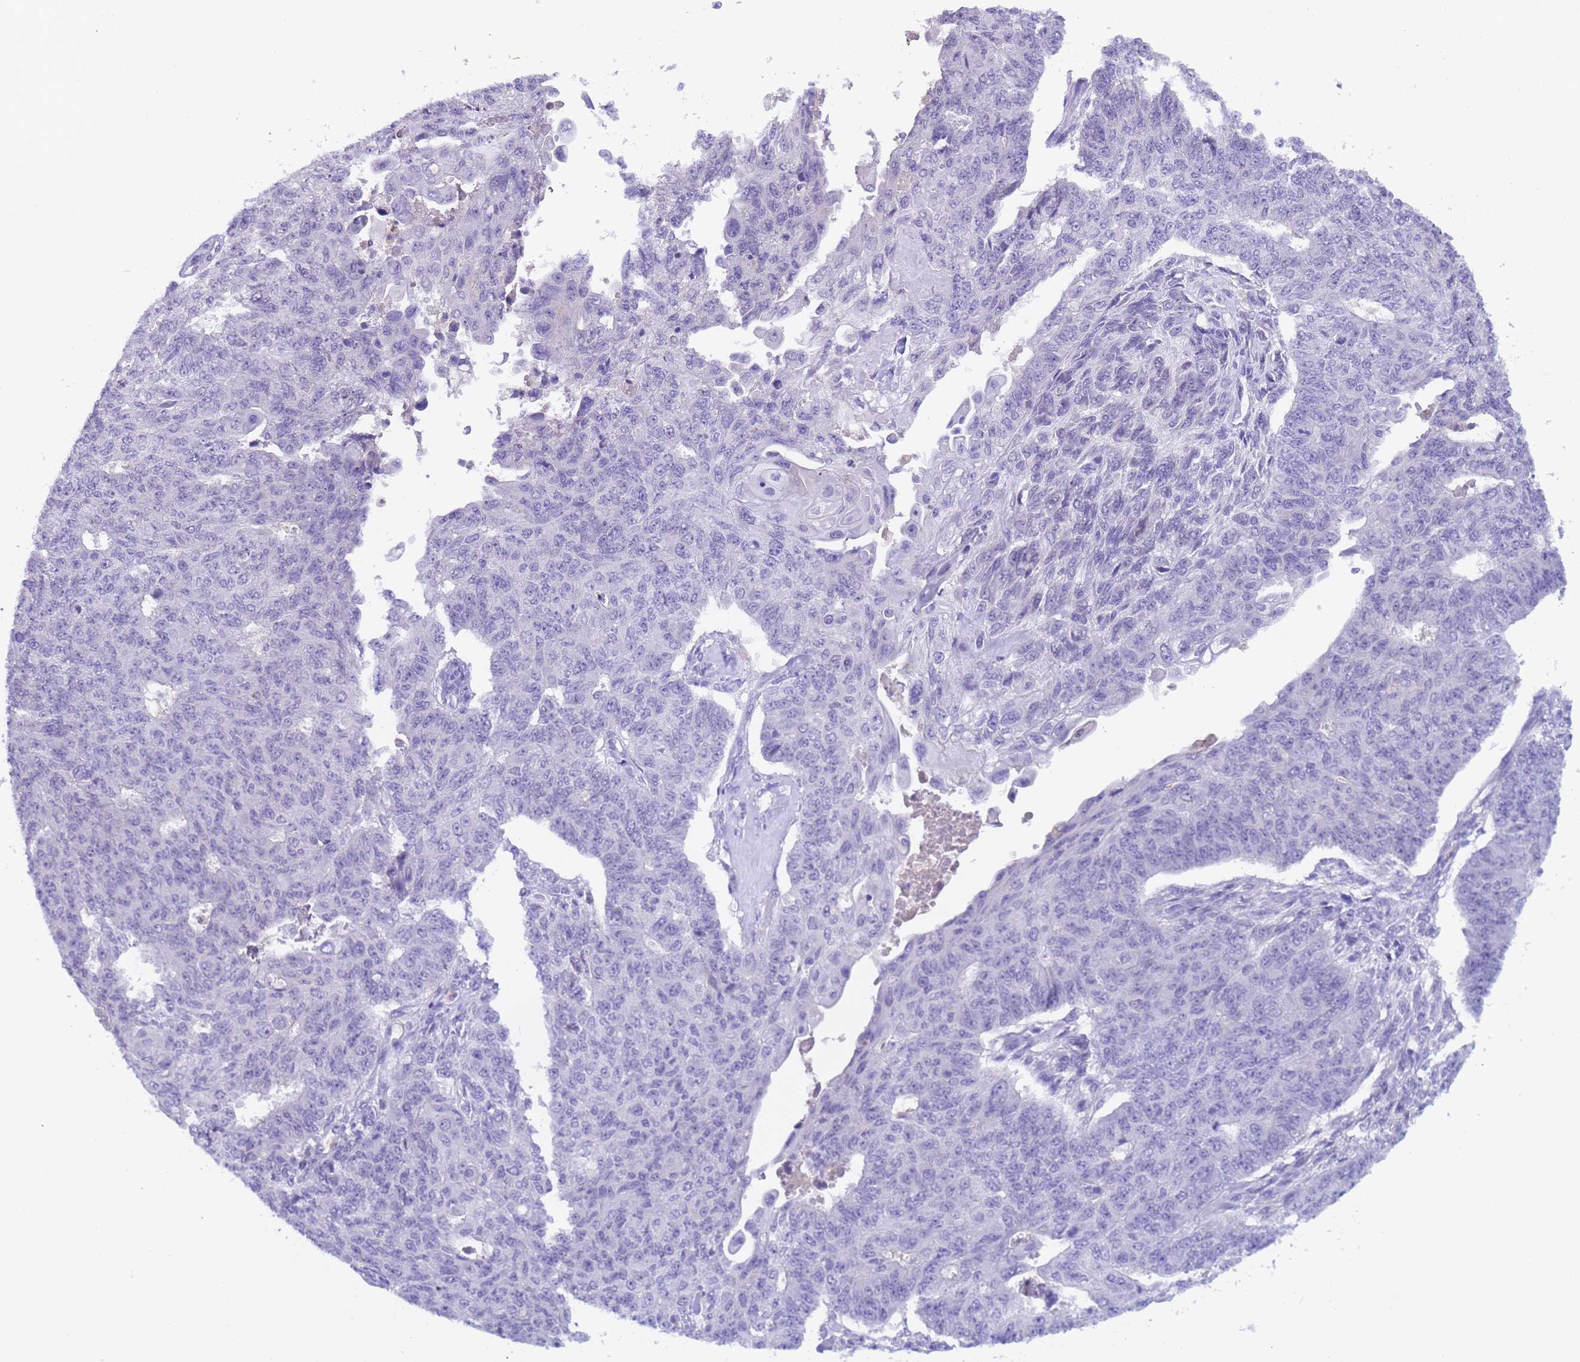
{"staining": {"intensity": "negative", "quantity": "none", "location": "none"}, "tissue": "endometrial cancer", "cell_type": "Tumor cells", "image_type": "cancer", "snomed": [{"axis": "morphology", "description": "Adenocarcinoma, NOS"}, {"axis": "topography", "description": "Endometrium"}], "caption": "An IHC histopathology image of endometrial cancer is shown. There is no staining in tumor cells of endometrial cancer.", "gene": "ZNF248", "patient": {"sex": "female", "age": 32}}